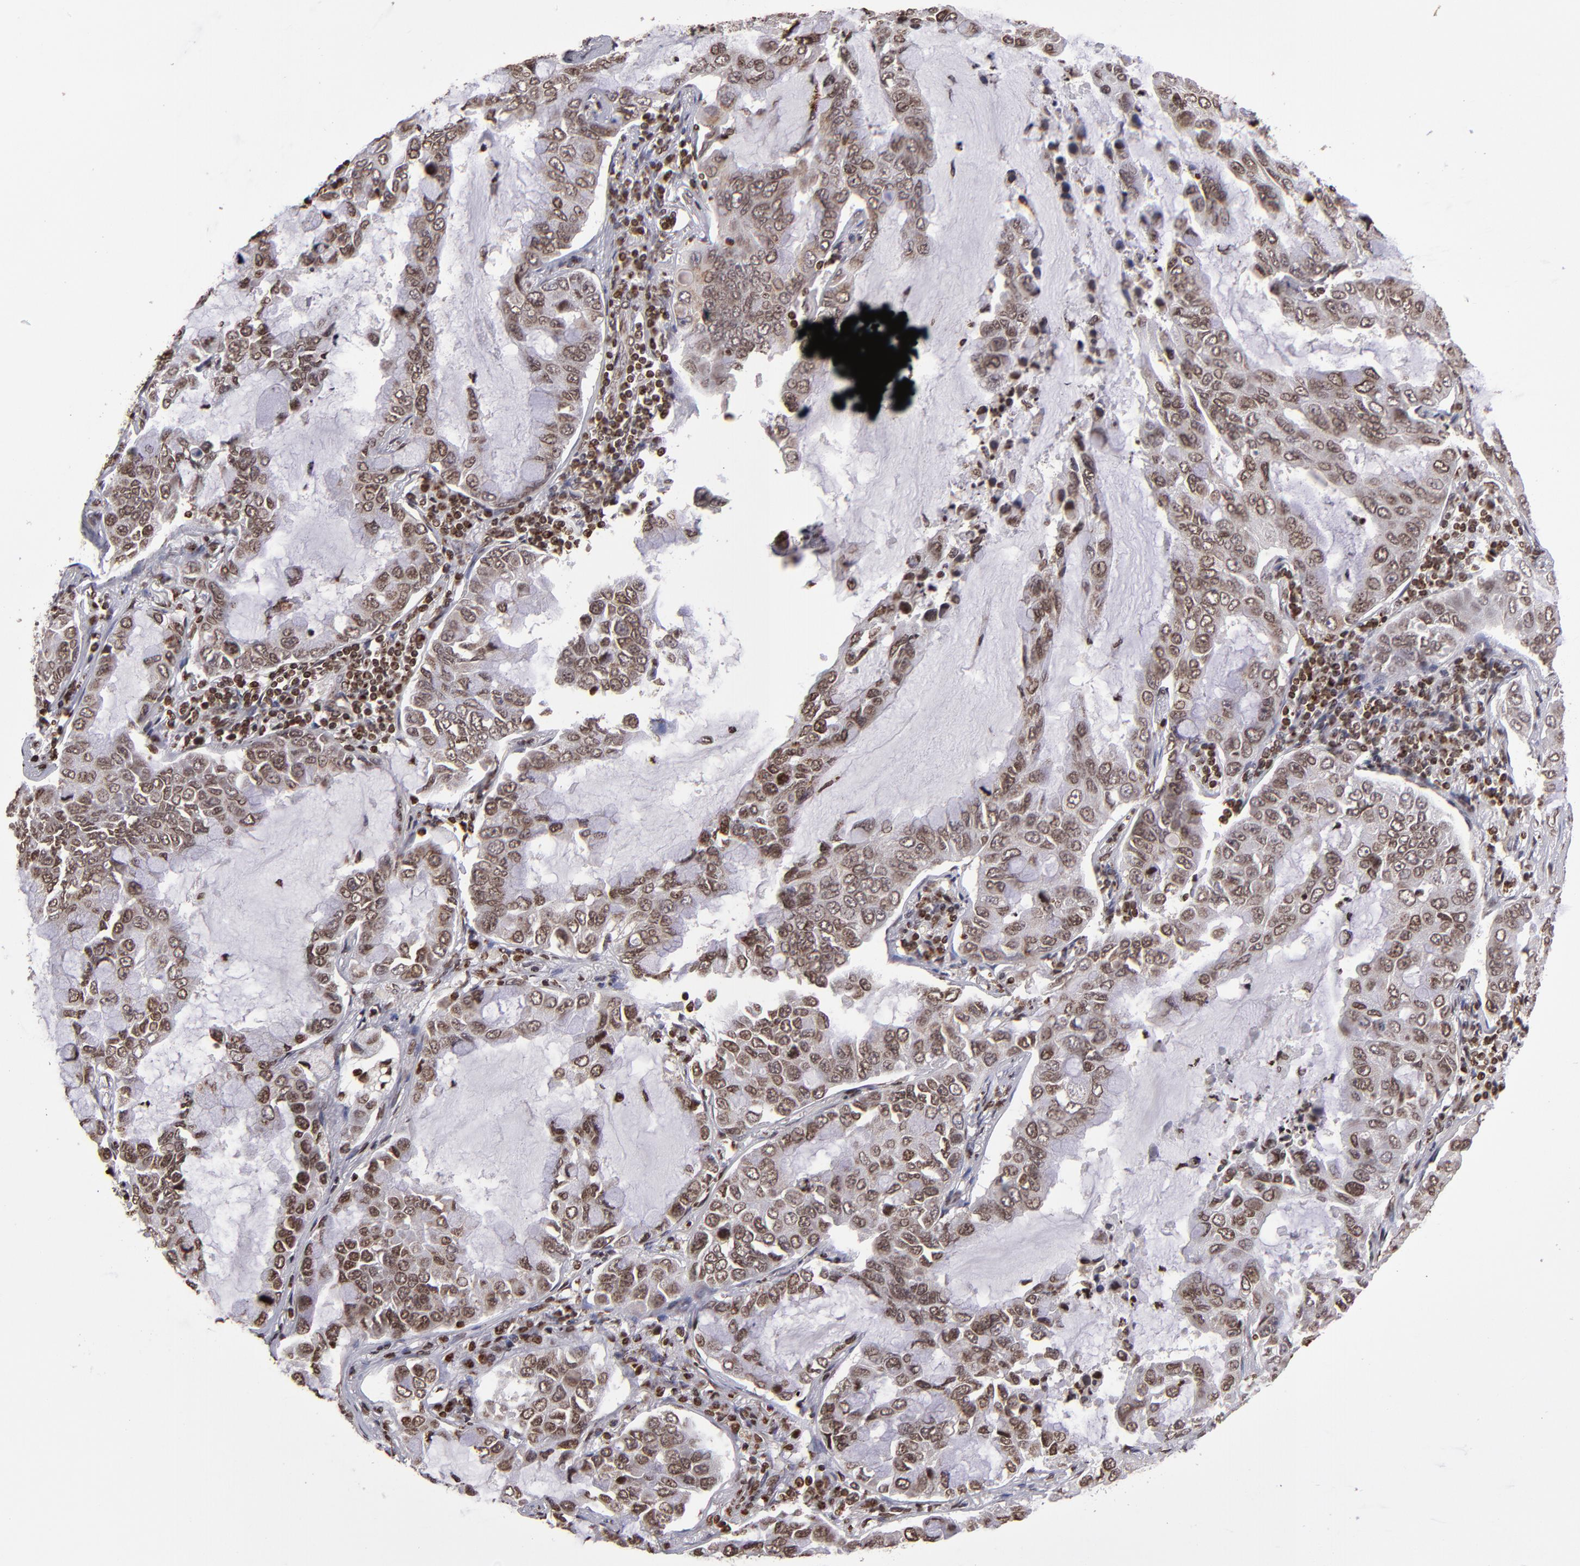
{"staining": {"intensity": "moderate", "quantity": ">75%", "location": "cytoplasmic/membranous,nuclear"}, "tissue": "lung cancer", "cell_type": "Tumor cells", "image_type": "cancer", "snomed": [{"axis": "morphology", "description": "Adenocarcinoma, NOS"}, {"axis": "topography", "description": "Lung"}], "caption": "Immunohistochemical staining of lung cancer demonstrates medium levels of moderate cytoplasmic/membranous and nuclear protein staining in approximately >75% of tumor cells.", "gene": "CSDC2", "patient": {"sex": "male", "age": 64}}